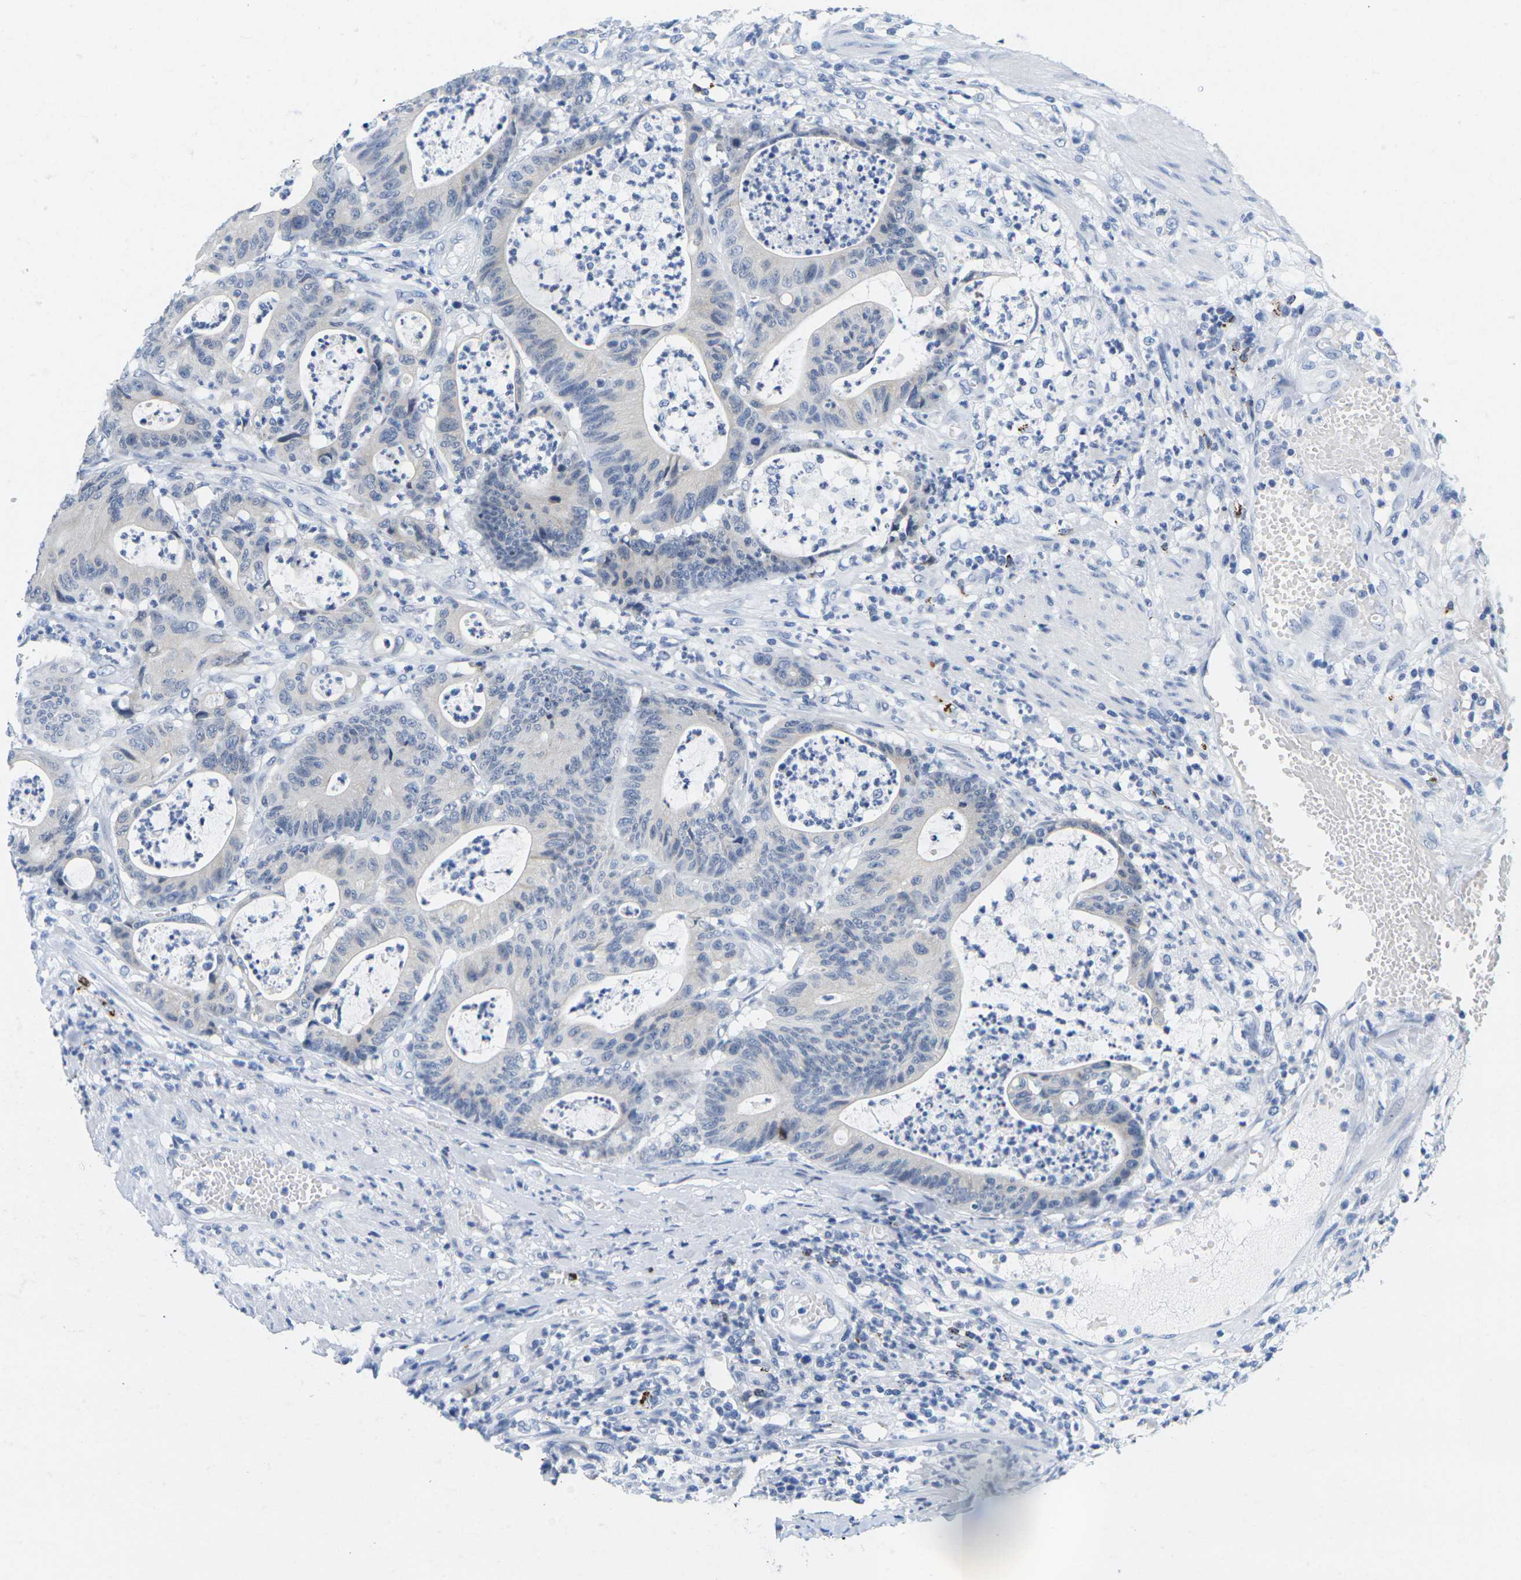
{"staining": {"intensity": "negative", "quantity": "none", "location": "none"}, "tissue": "colorectal cancer", "cell_type": "Tumor cells", "image_type": "cancer", "snomed": [{"axis": "morphology", "description": "Adenocarcinoma, NOS"}, {"axis": "topography", "description": "Colon"}], "caption": "DAB (3,3'-diaminobenzidine) immunohistochemical staining of colorectal cancer demonstrates no significant staining in tumor cells.", "gene": "HLA-DOB", "patient": {"sex": "female", "age": 84}}